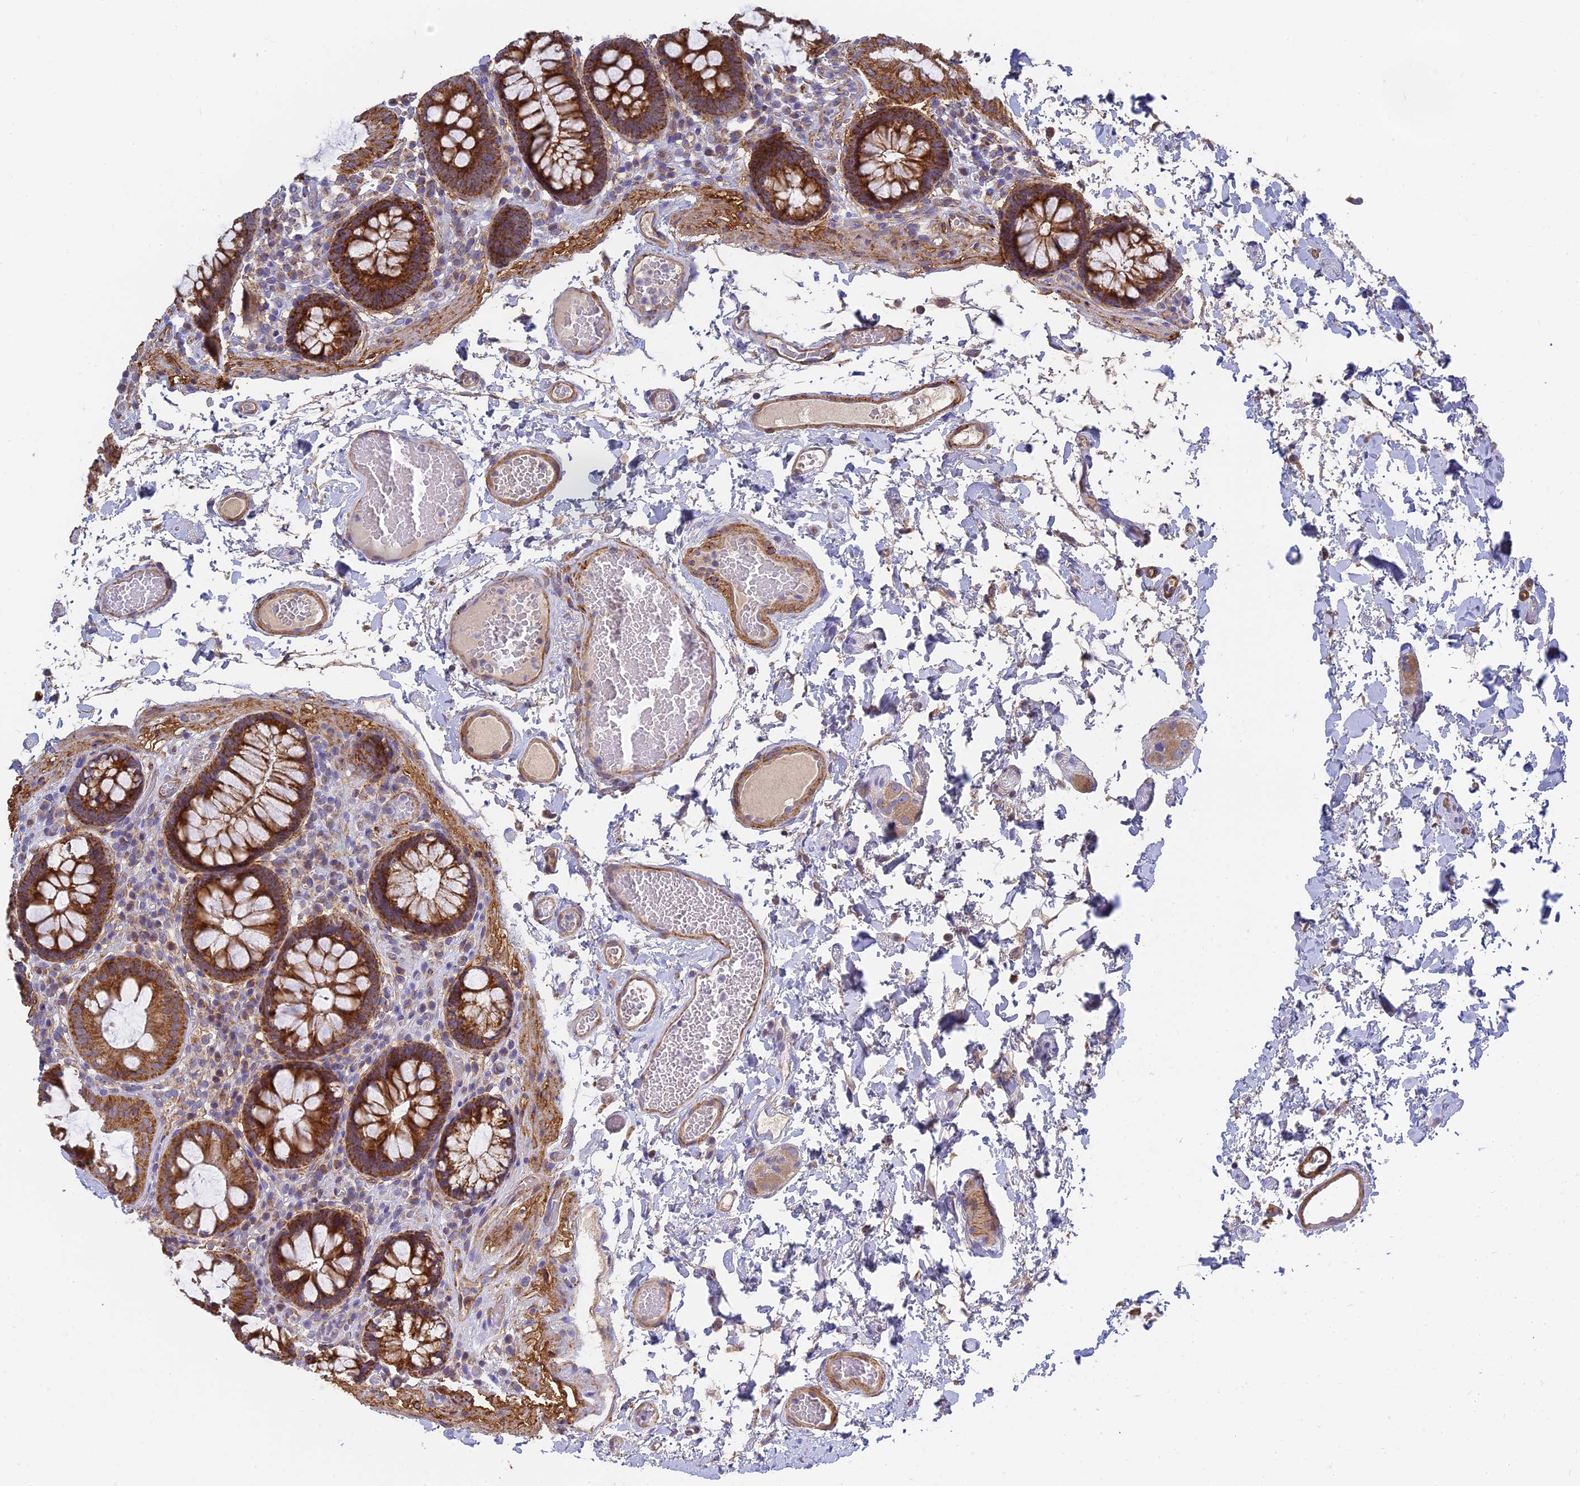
{"staining": {"intensity": "moderate", "quantity": ">75%", "location": "cytoplasmic/membranous"}, "tissue": "colon", "cell_type": "Endothelial cells", "image_type": "normal", "snomed": [{"axis": "morphology", "description": "Normal tissue, NOS"}, {"axis": "topography", "description": "Colon"}], "caption": "A high-resolution image shows IHC staining of benign colon, which displays moderate cytoplasmic/membranous staining in approximately >75% of endothelial cells. The staining was performed using DAB (3,3'-diaminobenzidine) to visualize the protein expression in brown, while the nuclei were stained in blue with hematoxylin (Magnification: 20x).", "gene": "MRPL15", "patient": {"sex": "male", "age": 84}}